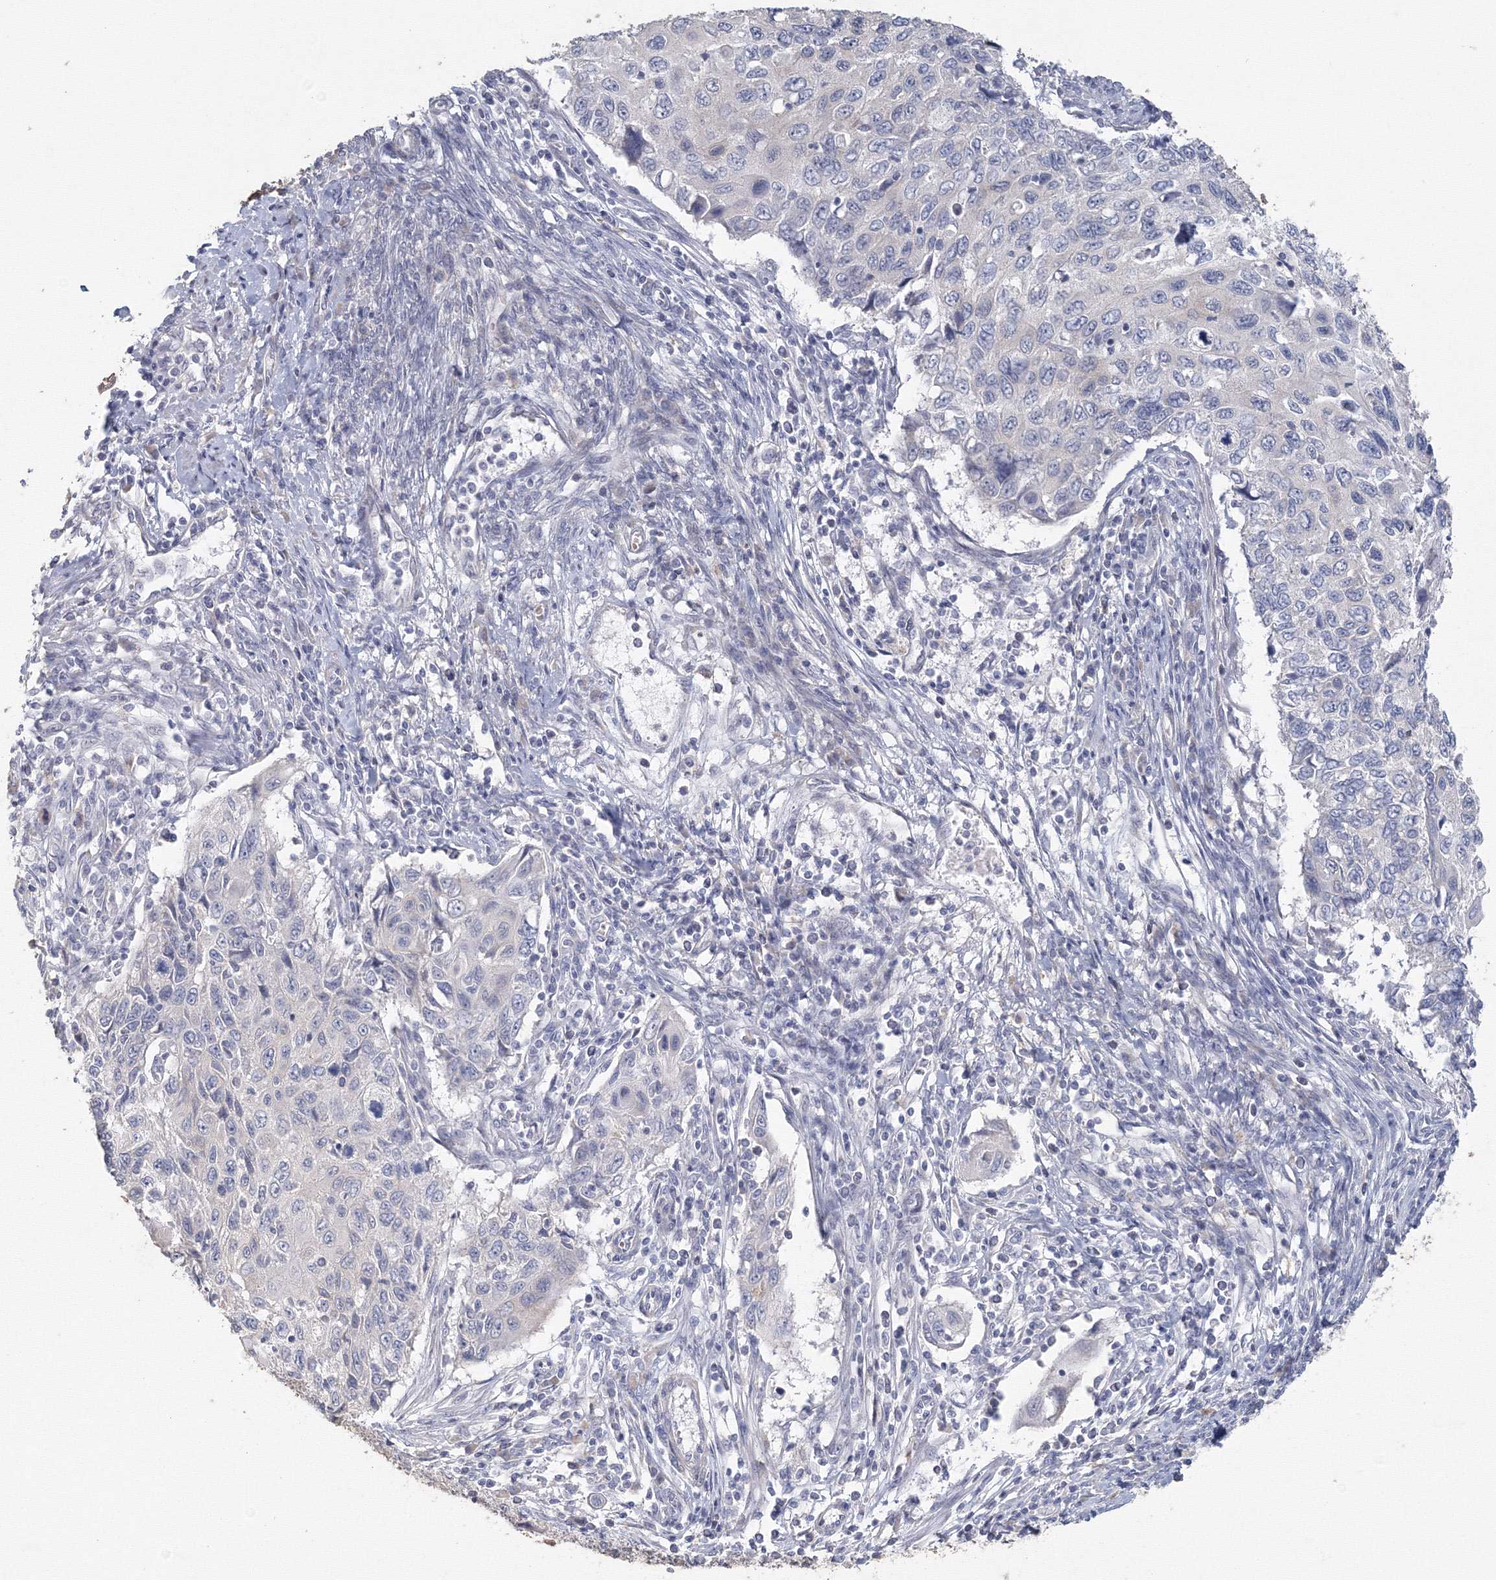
{"staining": {"intensity": "negative", "quantity": "none", "location": "none"}, "tissue": "cervical cancer", "cell_type": "Tumor cells", "image_type": "cancer", "snomed": [{"axis": "morphology", "description": "Squamous cell carcinoma, NOS"}, {"axis": "topography", "description": "Cervix"}], "caption": "The immunohistochemistry photomicrograph has no significant expression in tumor cells of cervical cancer tissue.", "gene": "TACC2", "patient": {"sex": "female", "age": 70}}